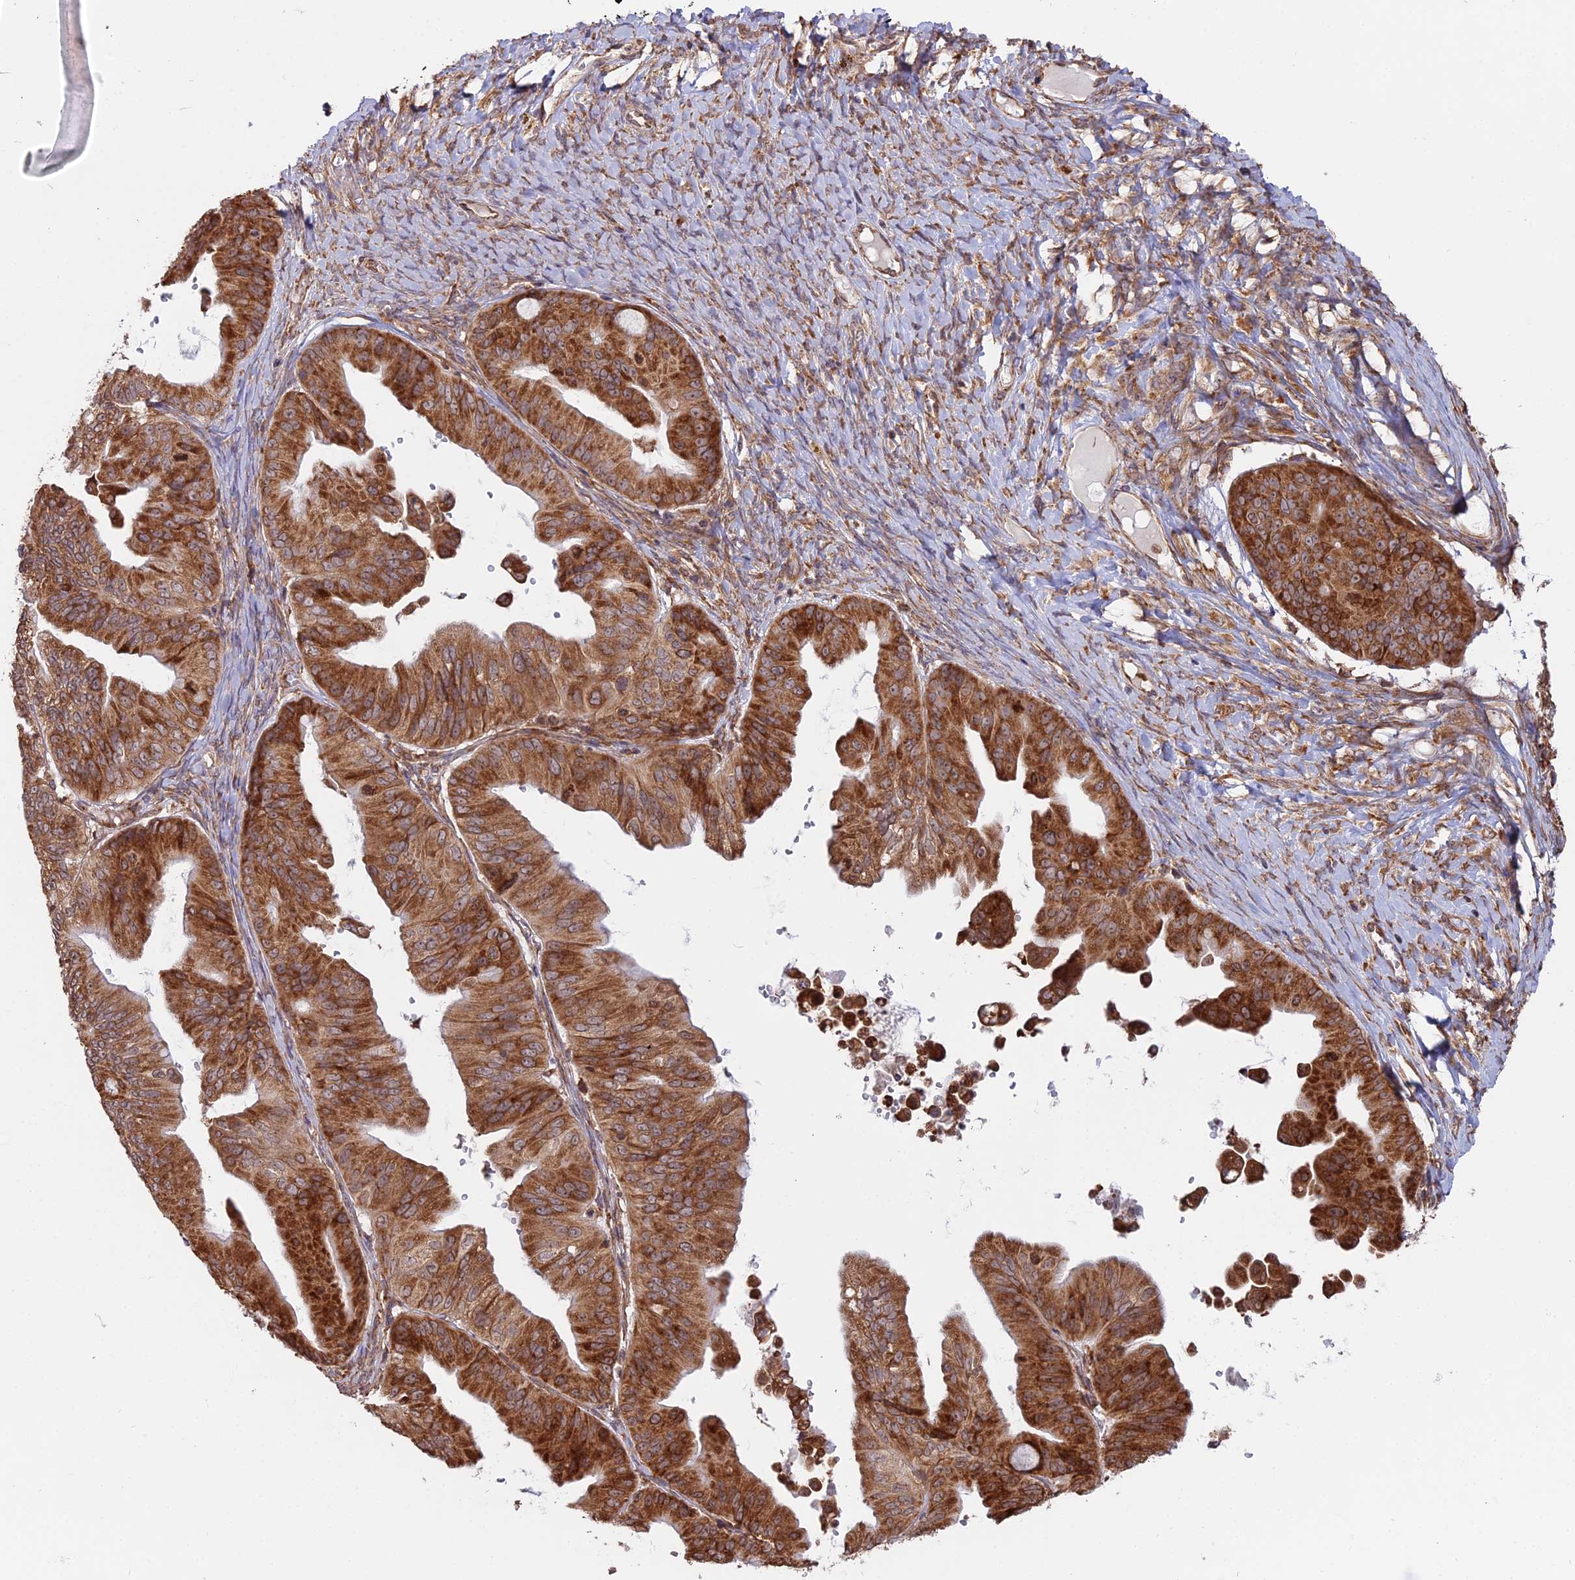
{"staining": {"intensity": "strong", "quantity": ">75%", "location": "cytoplasmic/membranous"}, "tissue": "ovarian cancer", "cell_type": "Tumor cells", "image_type": "cancer", "snomed": [{"axis": "morphology", "description": "Cystadenocarcinoma, mucinous, NOS"}, {"axis": "topography", "description": "Ovary"}], "caption": "Immunohistochemical staining of ovarian cancer displays high levels of strong cytoplasmic/membranous staining in approximately >75% of tumor cells. Nuclei are stained in blue.", "gene": "RPL26", "patient": {"sex": "female", "age": 61}}